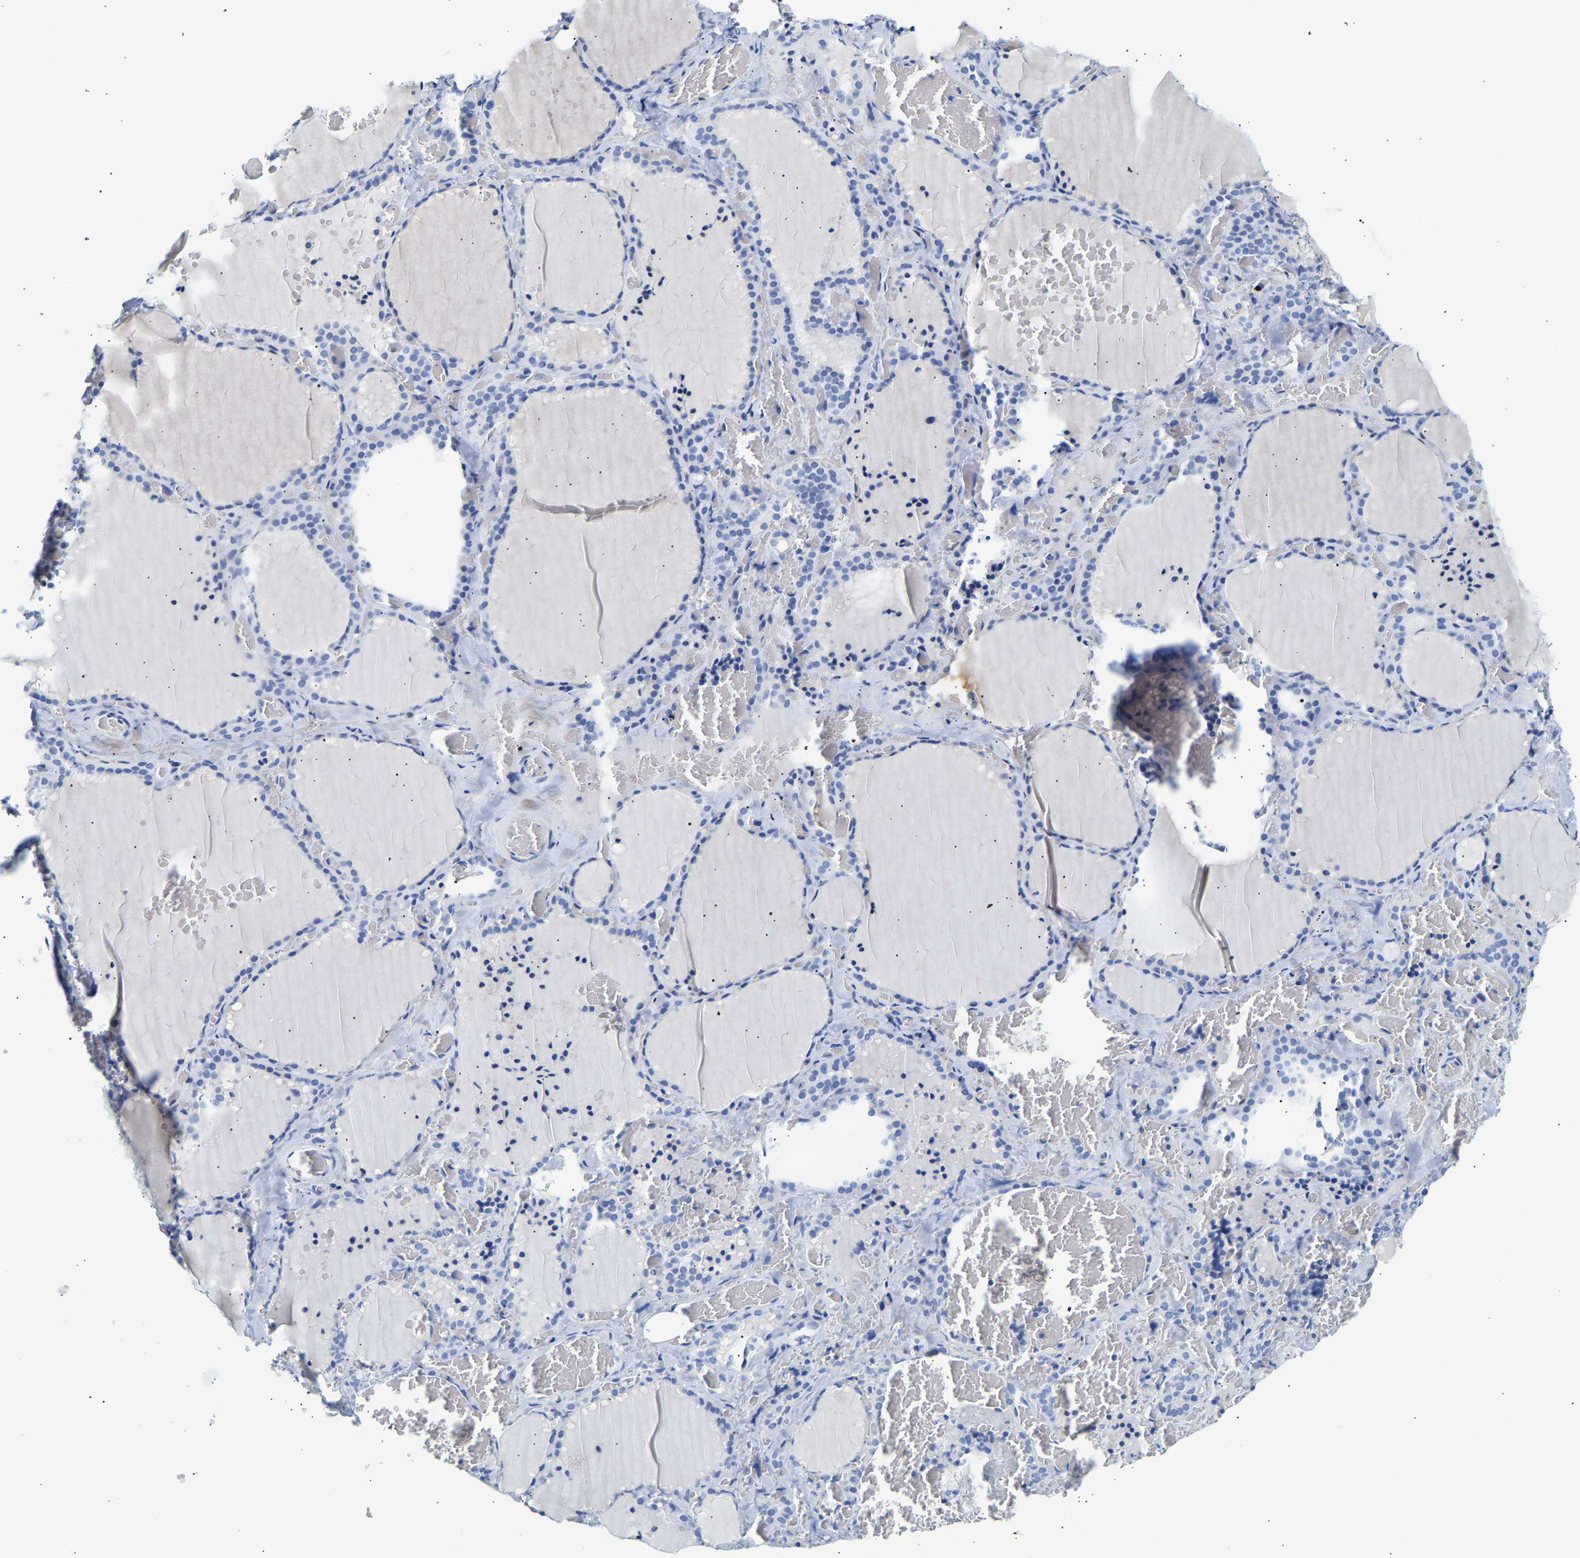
{"staining": {"intensity": "negative", "quantity": "none", "location": "none"}, "tissue": "thyroid gland", "cell_type": "Glandular cells", "image_type": "normal", "snomed": [{"axis": "morphology", "description": "Normal tissue, NOS"}, {"axis": "topography", "description": "Thyroid gland"}], "caption": "DAB immunohistochemical staining of unremarkable thyroid gland shows no significant staining in glandular cells. Nuclei are stained in blue.", "gene": "SPINK2", "patient": {"sex": "female", "age": 22}}